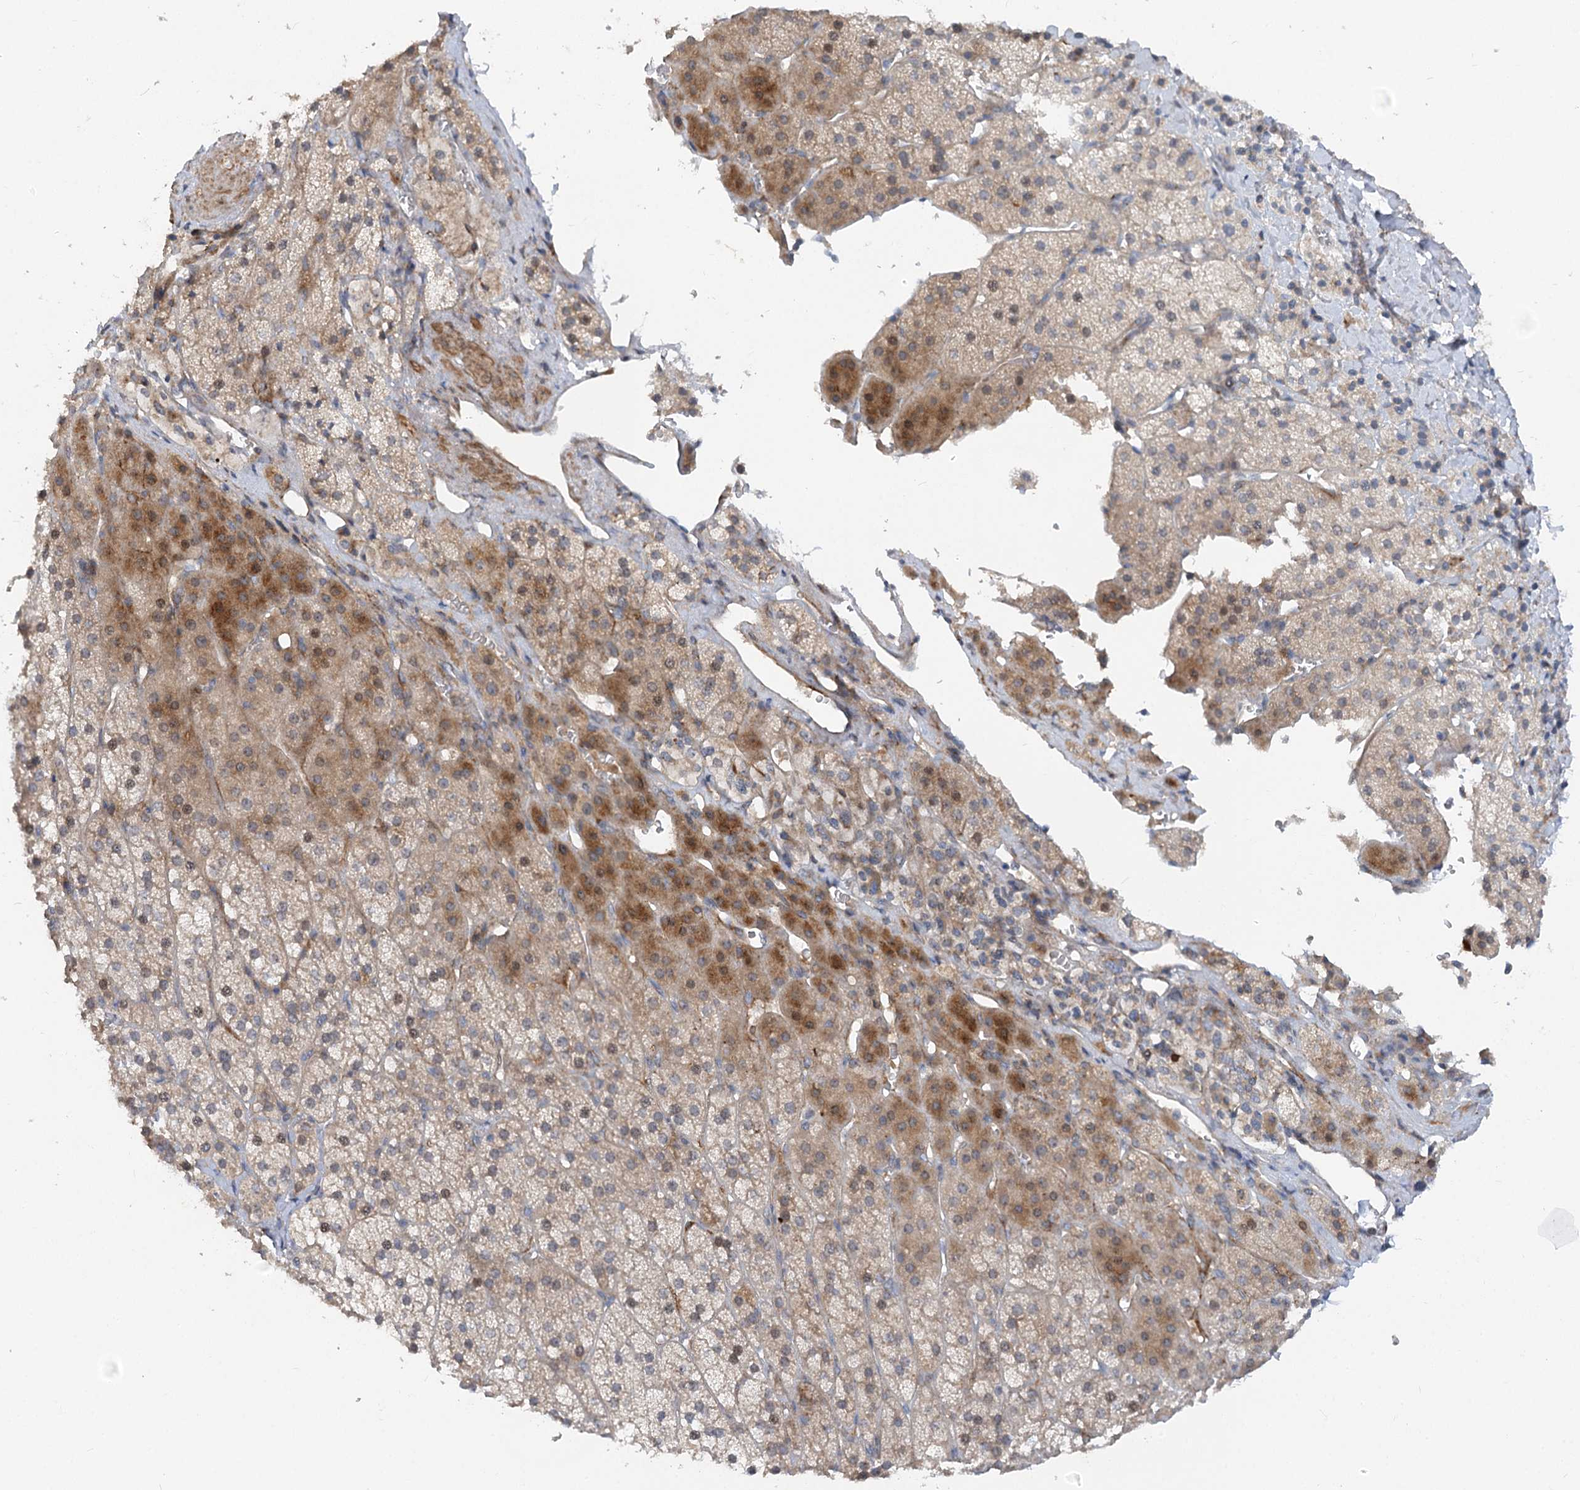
{"staining": {"intensity": "moderate", "quantity": "<25%", "location": "cytoplasmic/membranous"}, "tissue": "adrenal gland", "cell_type": "Glandular cells", "image_type": "normal", "snomed": [{"axis": "morphology", "description": "Normal tissue, NOS"}, {"axis": "topography", "description": "Adrenal gland"}], "caption": "Moderate cytoplasmic/membranous staining for a protein is identified in approximately <25% of glandular cells of unremarkable adrenal gland using IHC.", "gene": "FGF19", "patient": {"sex": "female", "age": 44}}